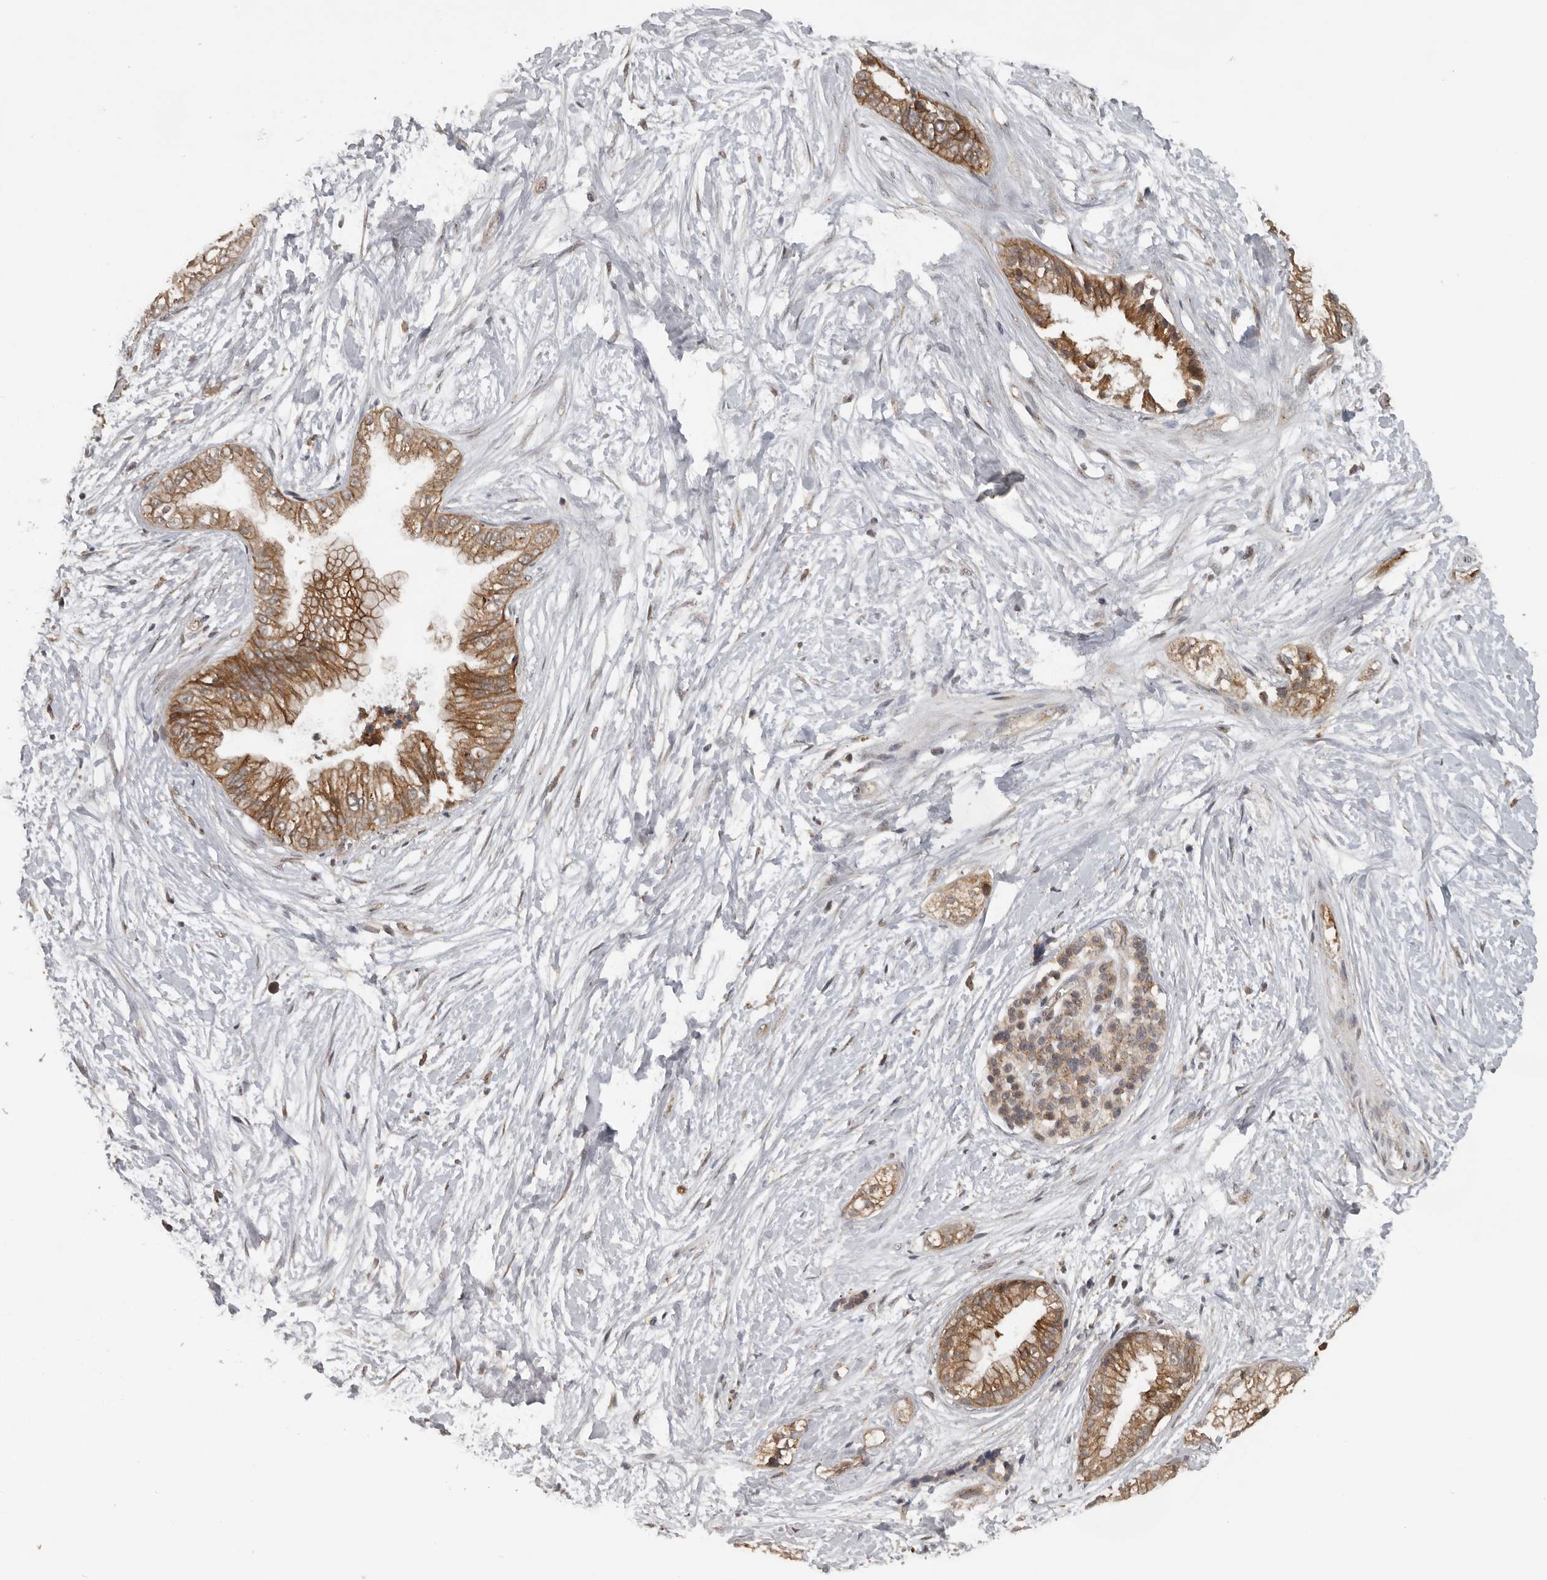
{"staining": {"intensity": "moderate", "quantity": ">75%", "location": "cytoplasmic/membranous"}, "tissue": "pancreatic cancer", "cell_type": "Tumor cells", "image_type": "cancer", "snomed": [{"axis": "morphology", "description": "Adenocarcinoma, NOS"}, {"axis": "topography", "description": "Pancreas"}], "caption": "Immunohistochemistry (IHC) photomicrograph of neoplastic tissue: pancreatic cancer stained using immunohistochemistry exhibits medium levels of moderate protein expression localized specifically in the cytoplasmic/membranous of tumor cells, appearing as a cytoplasmic/membranous brown color.", "gene": "CEP350", "patient": {"sex": "male", "age": 68}}